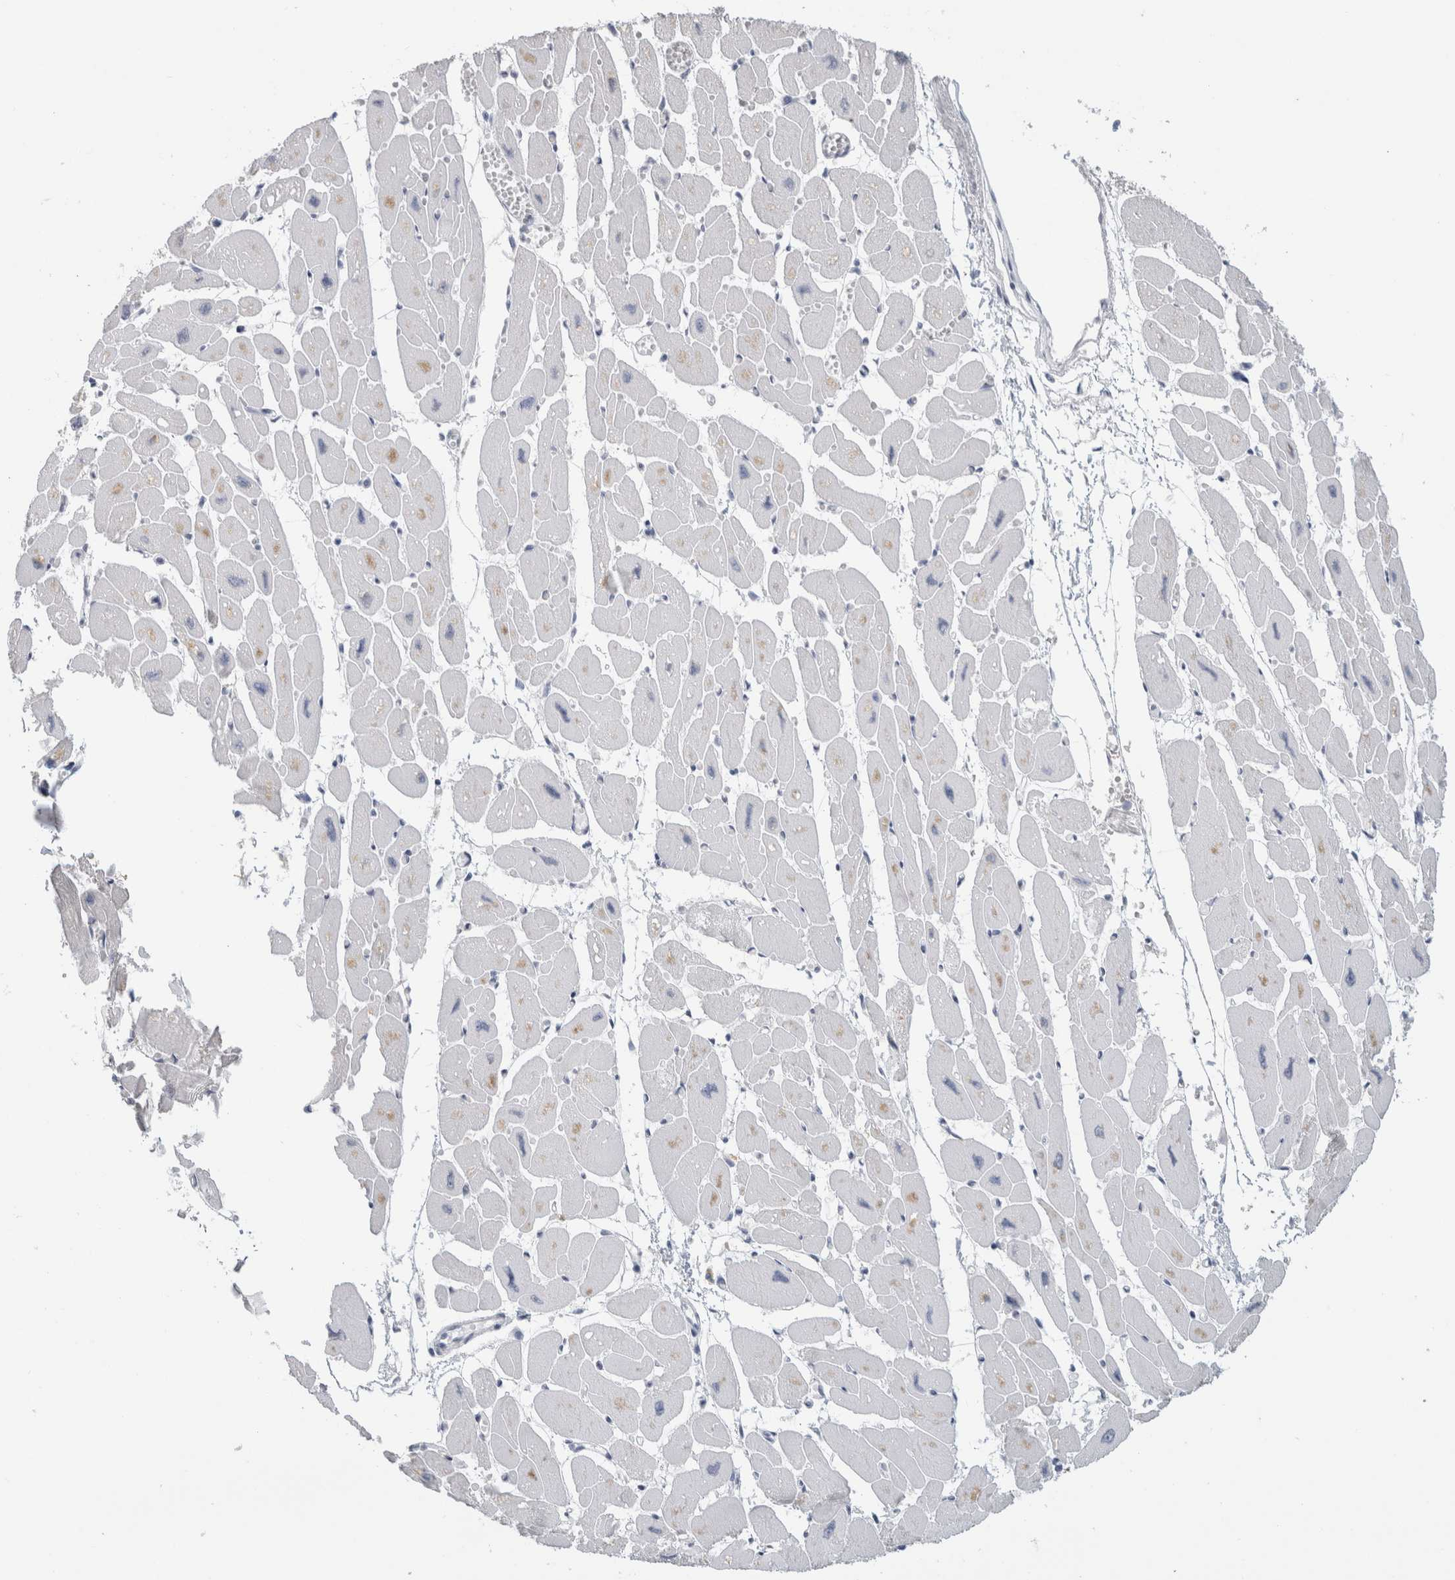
{"staining": {"intensity": "weak", "quantity": "<25%", "location": "cytoplasmic/membranous"}, "tissue": "heart muscle", "cell_type": "Cardiomyocytes", "image_type": "normal", "snomed": [{"axis": "morphology", "description": "Normal tissue, NOS"}, {"axis": "topography", "description": "Heart"}], "caption": "Human heart muscle stained for a protein using immunohistochemistry (IHC) demonstrates no expression in cardiomyocytes.", "gene": "SLC6A1", "patient": {"sex": "female", "age": 54}}